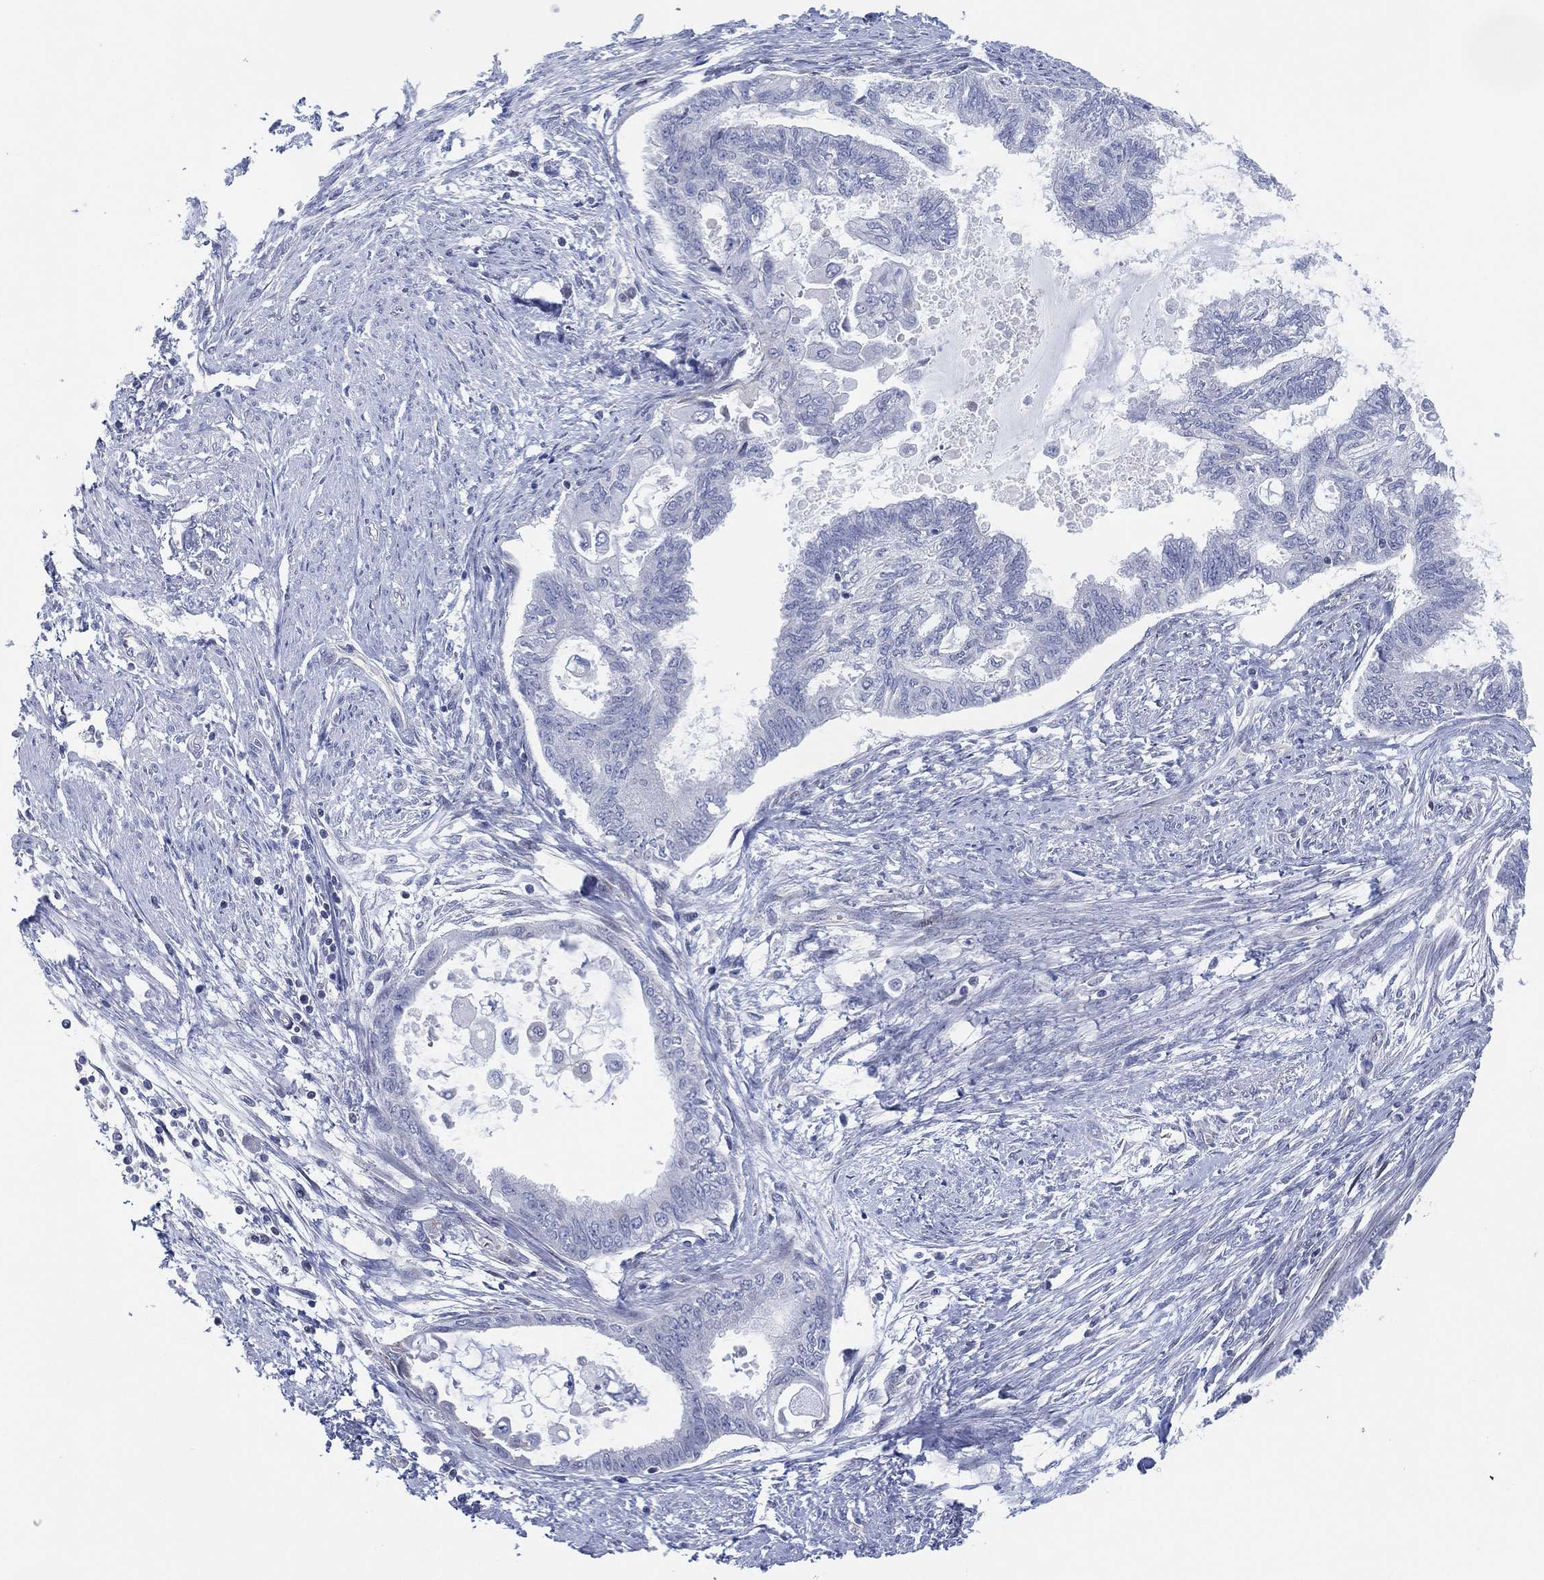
{"staining": {"intensity": "negative", "quantity": "none", "location": "none"}, "tissue": "endometrial cancer", "cell_type": "Tumor cells", "image_type": "cancer", "snomed": [{"axis": "morphology", "description": "Adenocarcinoma, NOS"}, {"axis": "topography", "description": "Endometrium"}], "caption": "There is no significant staining in tumor cells of adenocarcinoma (endometrial).", "gene": "CFTR", "patient": {"sex": "female", "age": 86}}